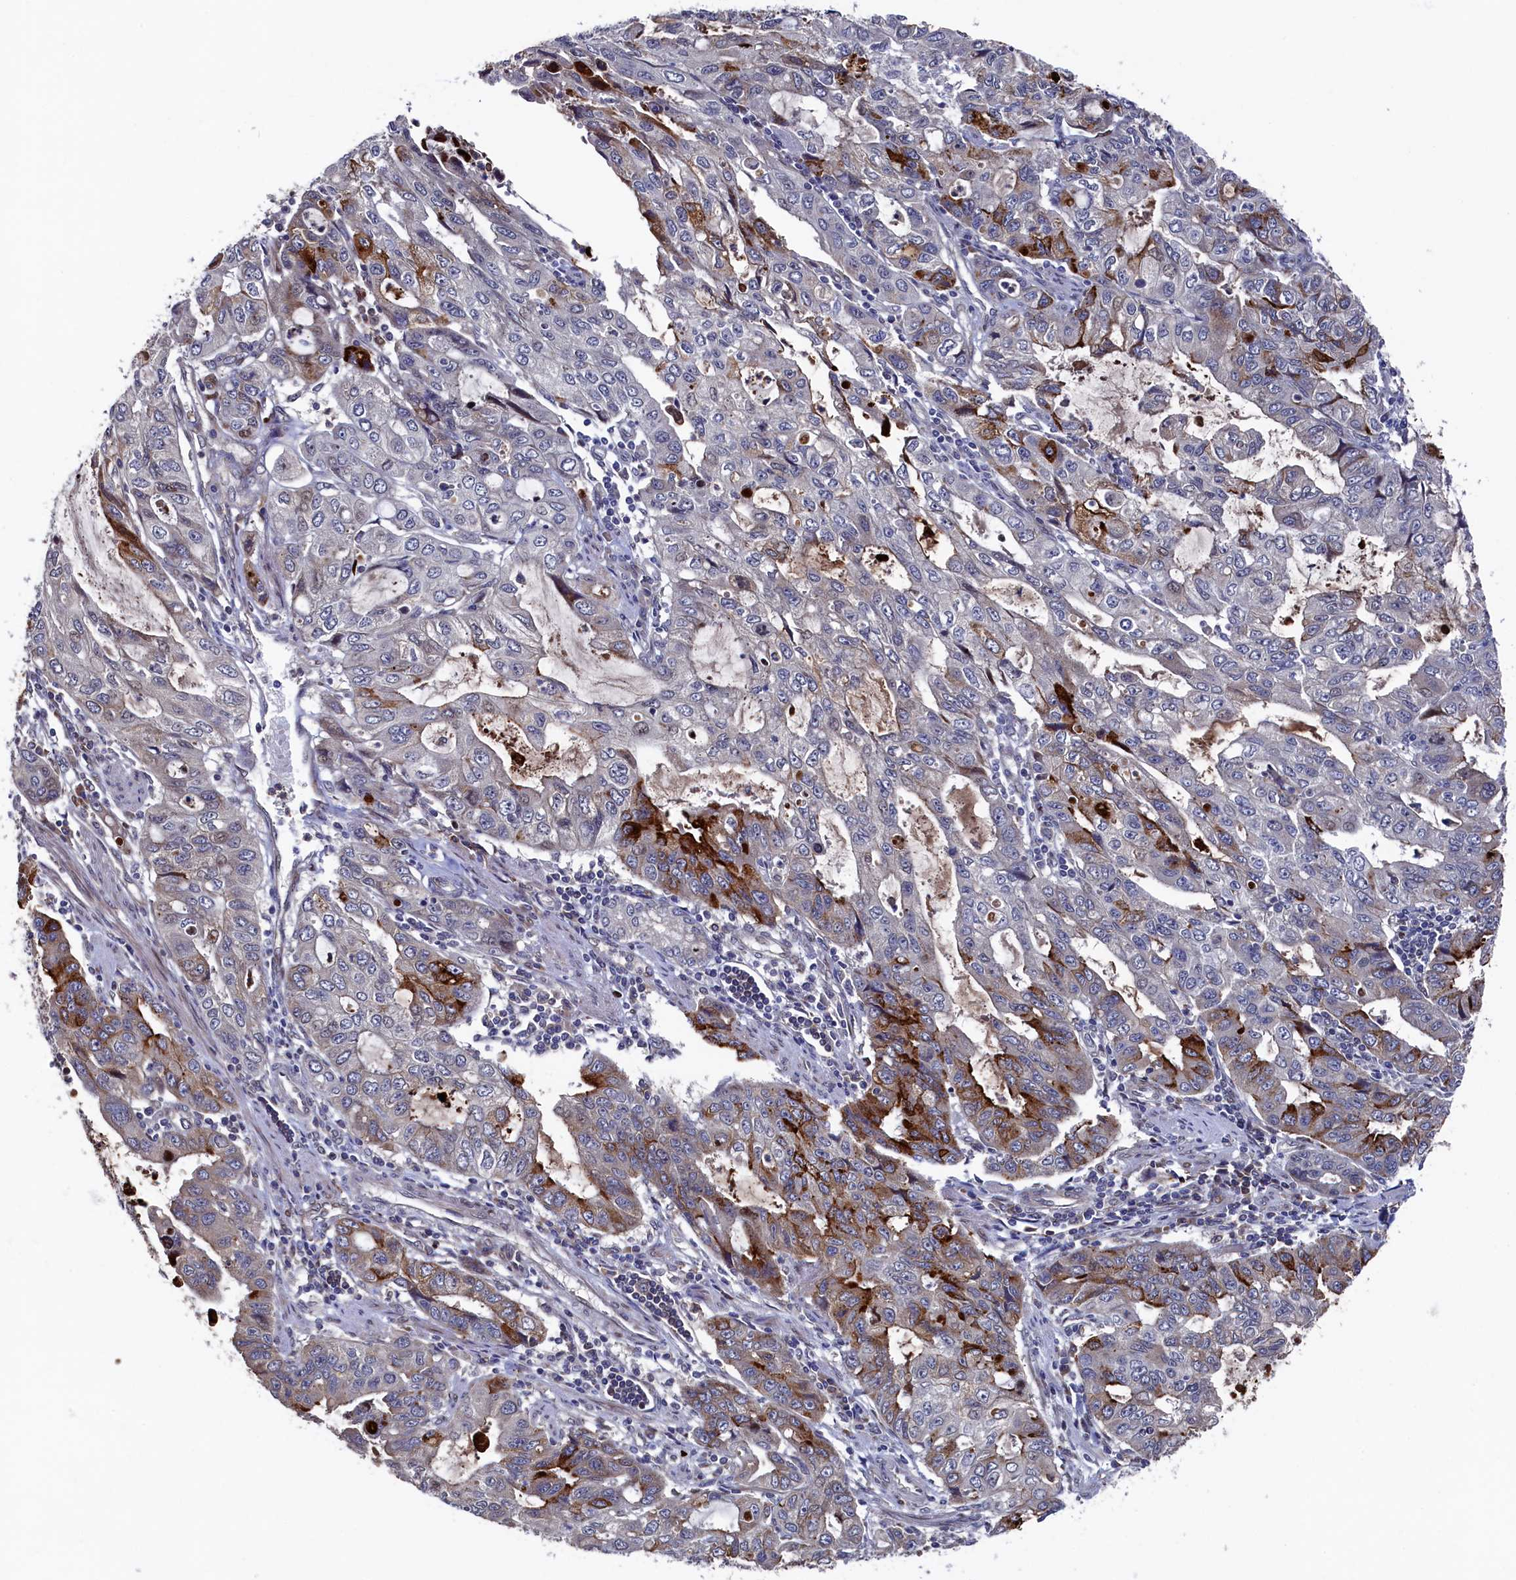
{"staining": {"intensity": "strong", "quantity": "<25%", "location": "cytoplasmic/membranous"}, "tissue": "stomach cancer", "cell_type": "Tumor cells", "image_type": "cancer", "snomed": [{"axis": "morphology", "description": "Adenocarcinoma, NOS"}, {"axis": "topography", "description": "Stomach, upper"}], "caption": "Immunohistochemical staining of human stomach adenocarcinoma reveals strong cytoplasmic/membranous protein positivity in approximately <25% of tumor cells.", "gene": "ZNF891", "patient": {"sex": "female", "age": 52}}